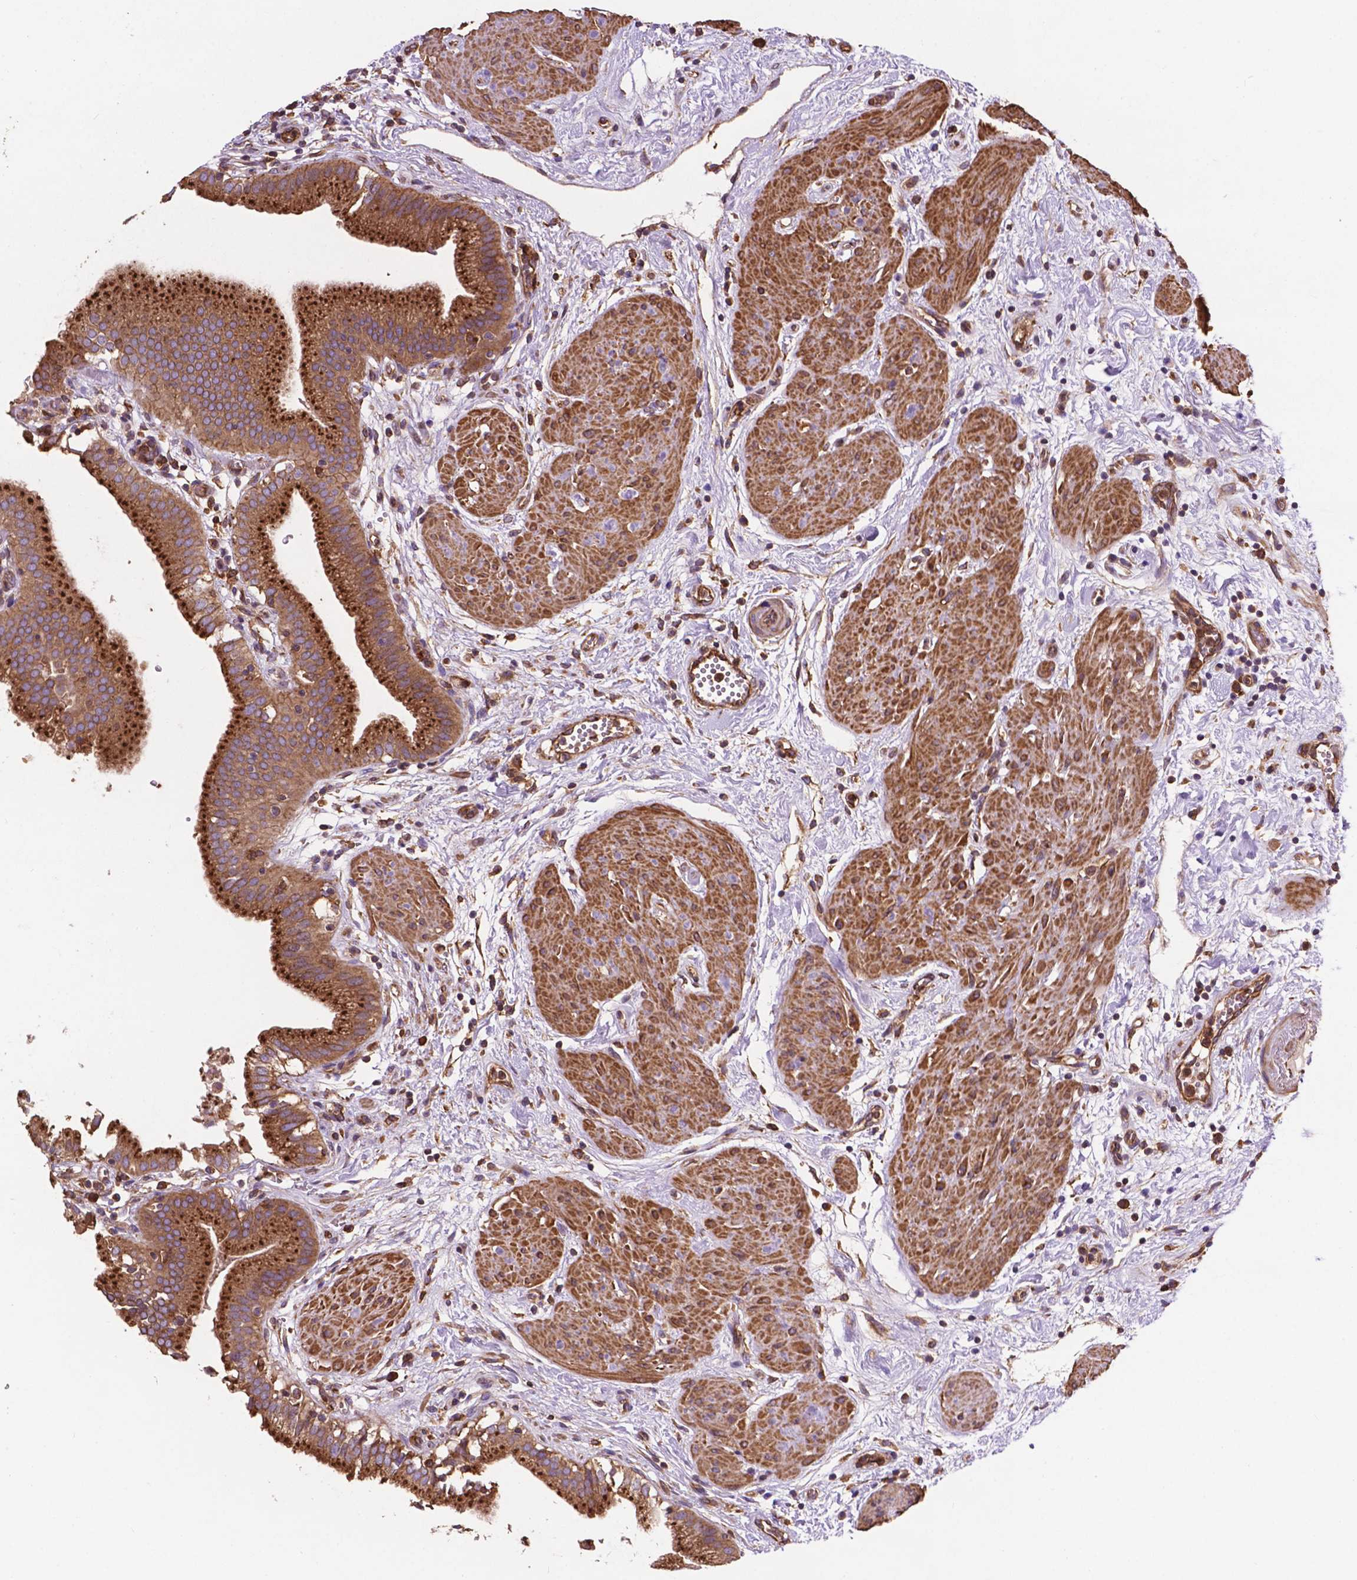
{"staining": {"intensity": "strong", "quantity": ">75%", "location": "cytoplasmic/membranous"}, "tissue": "gallbladder", "cell_type": "Glandular cells", "image_type": "normal", "snomed": [{"axis": "morphology", "description": "Normal tissue, NOS"}, {"axis": "topography", "description": "Gallbladder"}], "caption": "Unremarkable gallbladder was stained to show a protein in brown. There is high levels of strong cytoplasmic/membranous positivity in approximately >75% of glandular cells. The protein is stained brown, and the nuclei are stained in blue (DAB IHC with brightfield microscopy, high magnification).", "gene": "CCDC71L", "patient": {"sex": "female", "age": 65}}